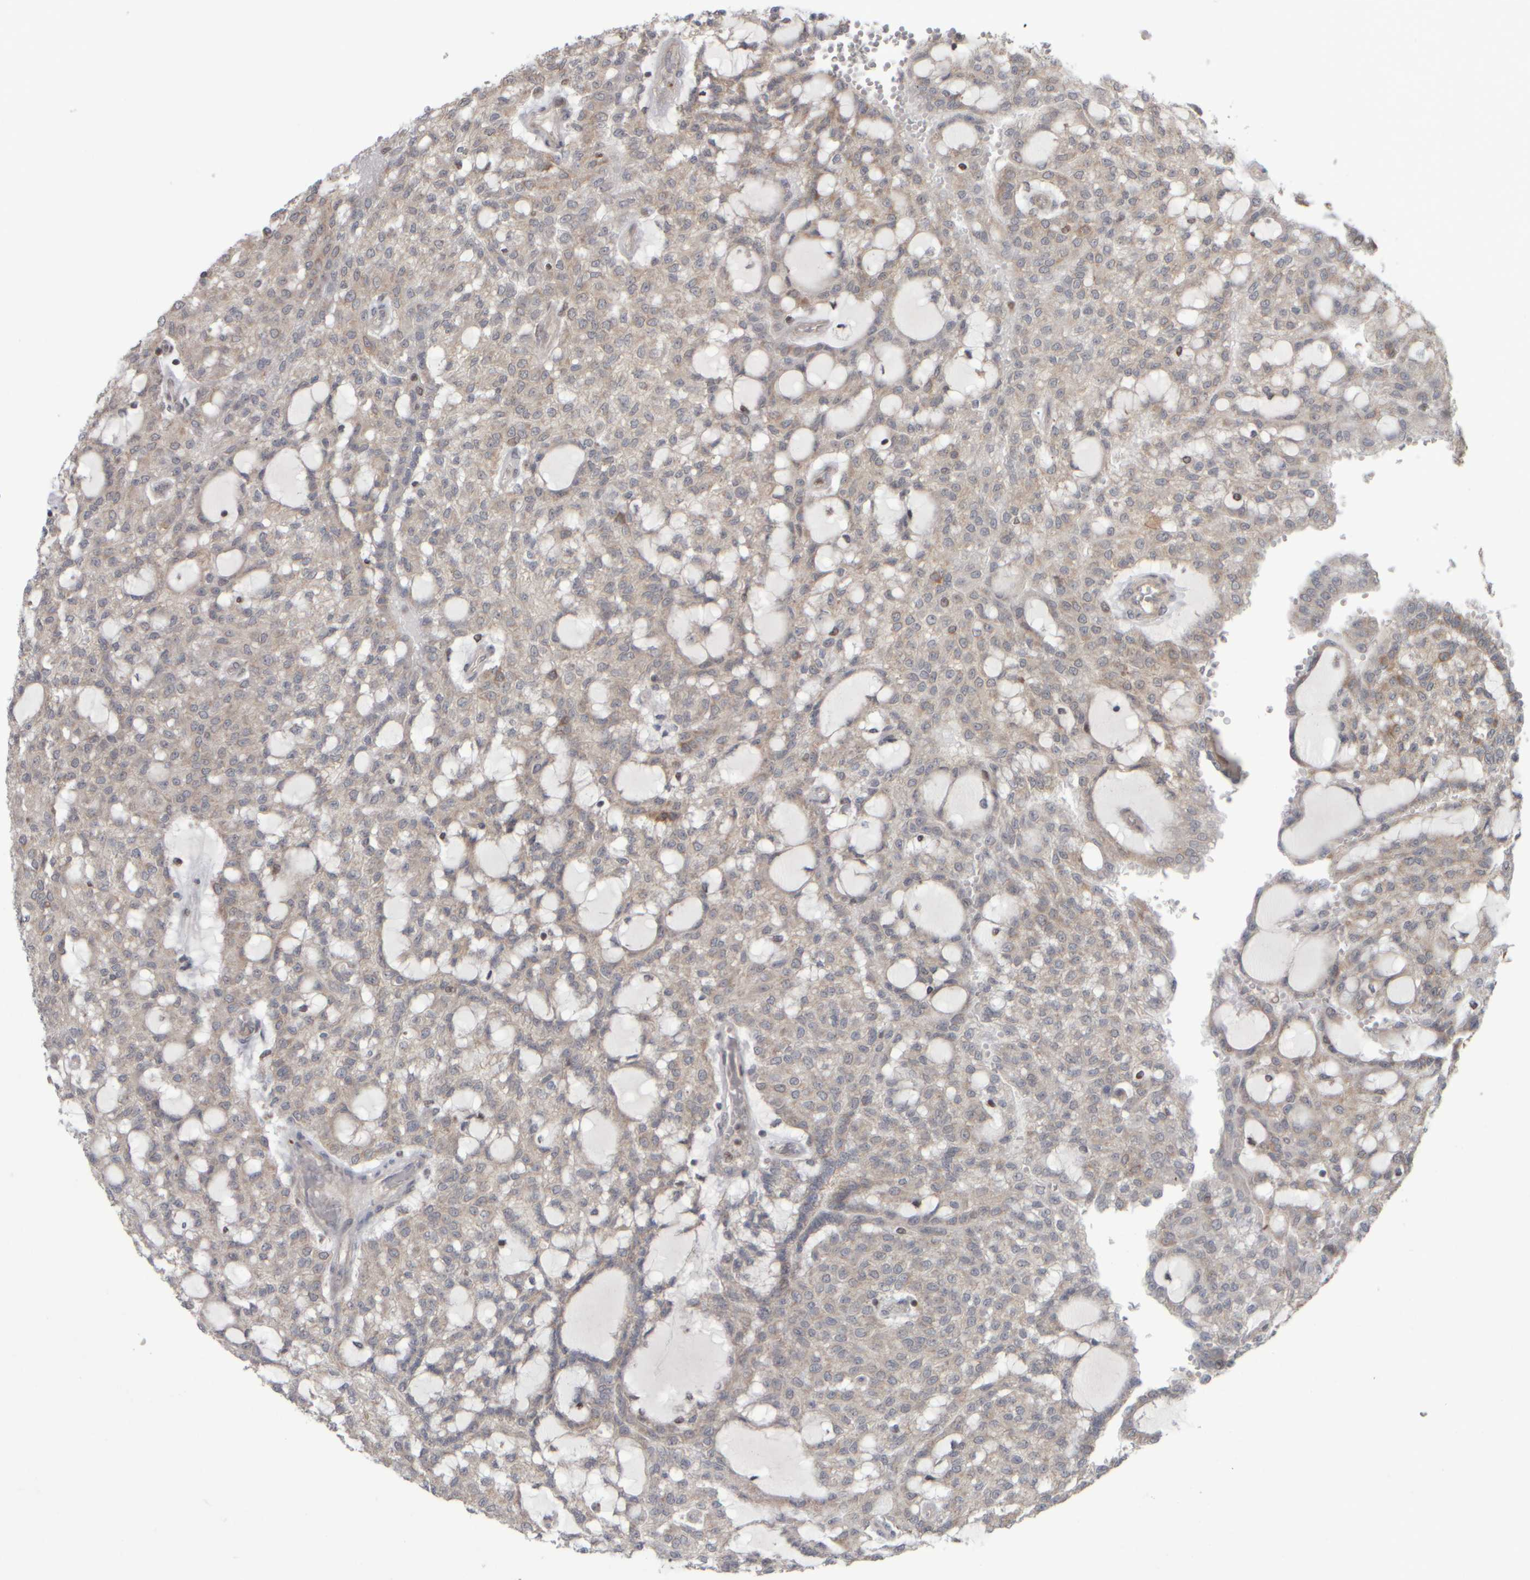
{"staining": {"intensity": "weak", "quantity": "<25%", "location": "cytoplasmic/membranous"}, "tissue": "renal cancer", "cell_type": "Tumor cells", "image_type": "cancer", "snomed": [{"axis": "morphology", "description": "Adenocarcinoma, NOS"}, {"axis": "topography", "description": "Kidney"}], "caption": "A micrograph of human renal cancer is negative for staining in tumor cells. (Immunohistochemistry (ihc), brightfield microscopy, high magnification).", "gene": "CWC27", "patient": {"sex": "male", "age": 63}}